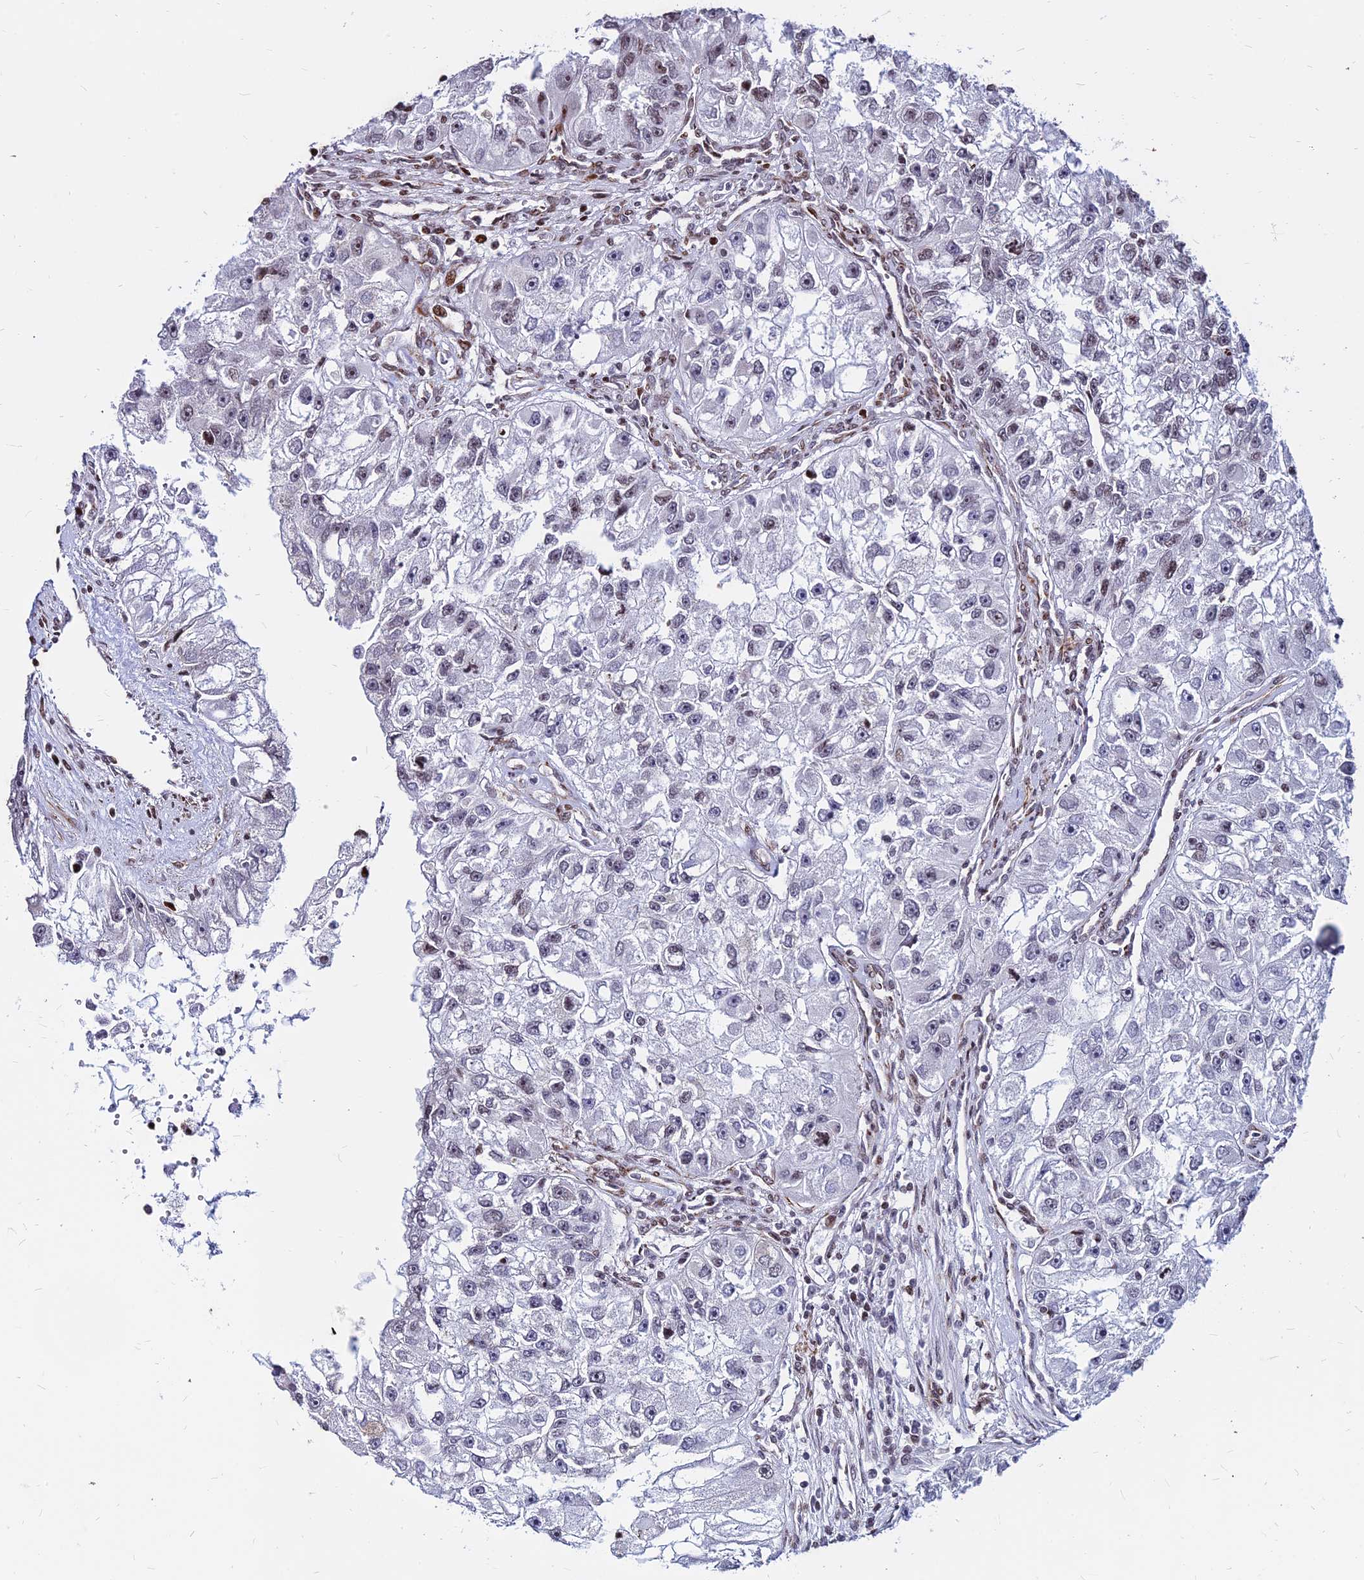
{"staining": {"intensity": "negative", "quantity": "none", "location": "none"}, "tissue": "renal cancer", "cell_type": "Tumor cells", "image_type": "cancer", "snomed": [{"axis": "morphology", "description": "Adenocarcinoma, NOS"}, {"axis": "topography", "description": "Kidney"}], "caption": "DAB (3,3'-diaminobenzidine) immunohistochemical staining of renal adenocarcinoma reveals no significant staining in tumor cells.", "gene": "NYAP2", "patient": {"sex": "male", "age": 63}}